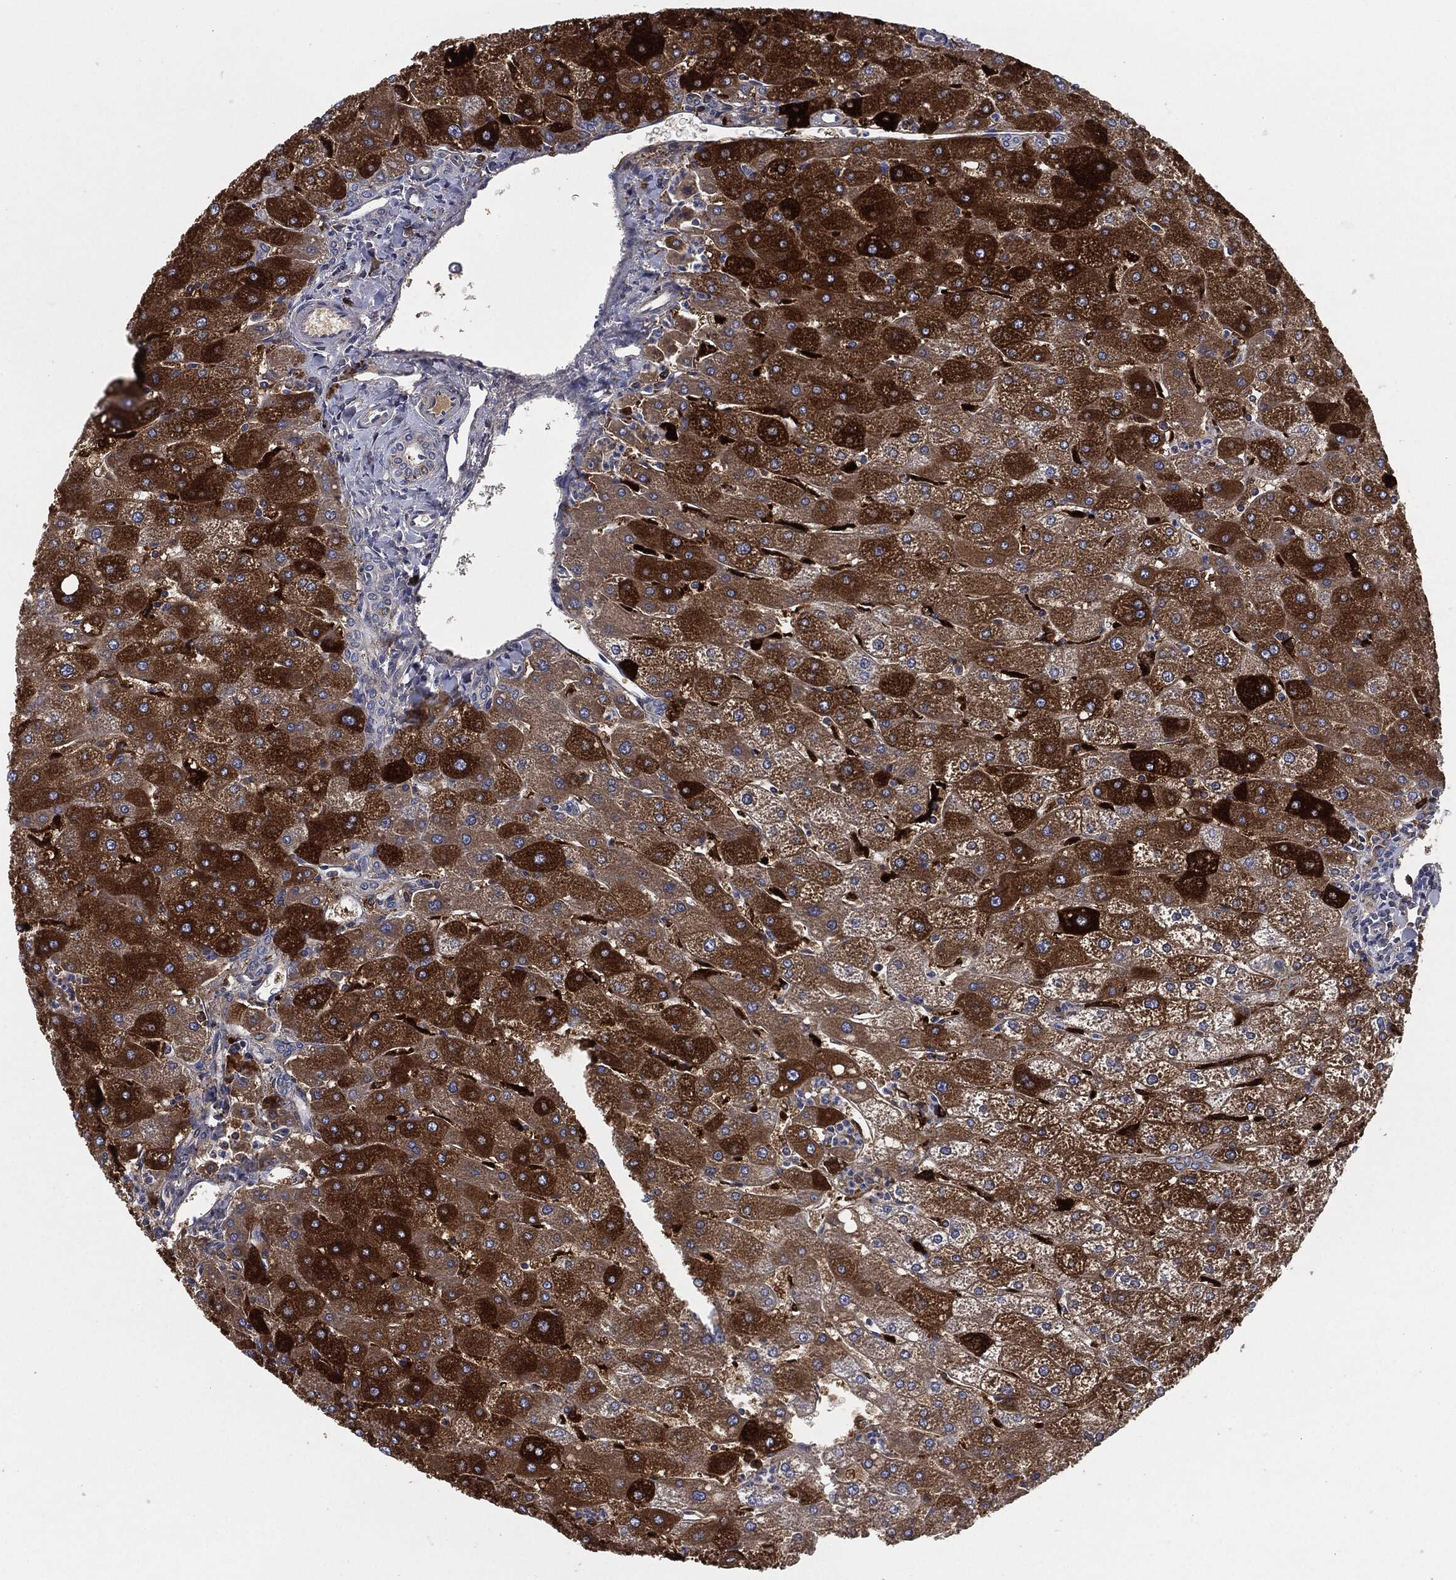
{"staining": {"intensity": "negative", "quantity": "none", "location": "none"}, "tissue": "liver", "cell_type": "Cholangiocytes", "image_type": "normal", "snomed": [{"axis": "morphology", "description": "Normal tissue, NOS"}, {"axis": "topography", "description": "Liver"}], "caption": "Normal liver was stained to show a protein in brown. There is no significant staining in cholangiocytes.", "gene": "TMEM11", "patient": {"sex": "male", "age": 67}}